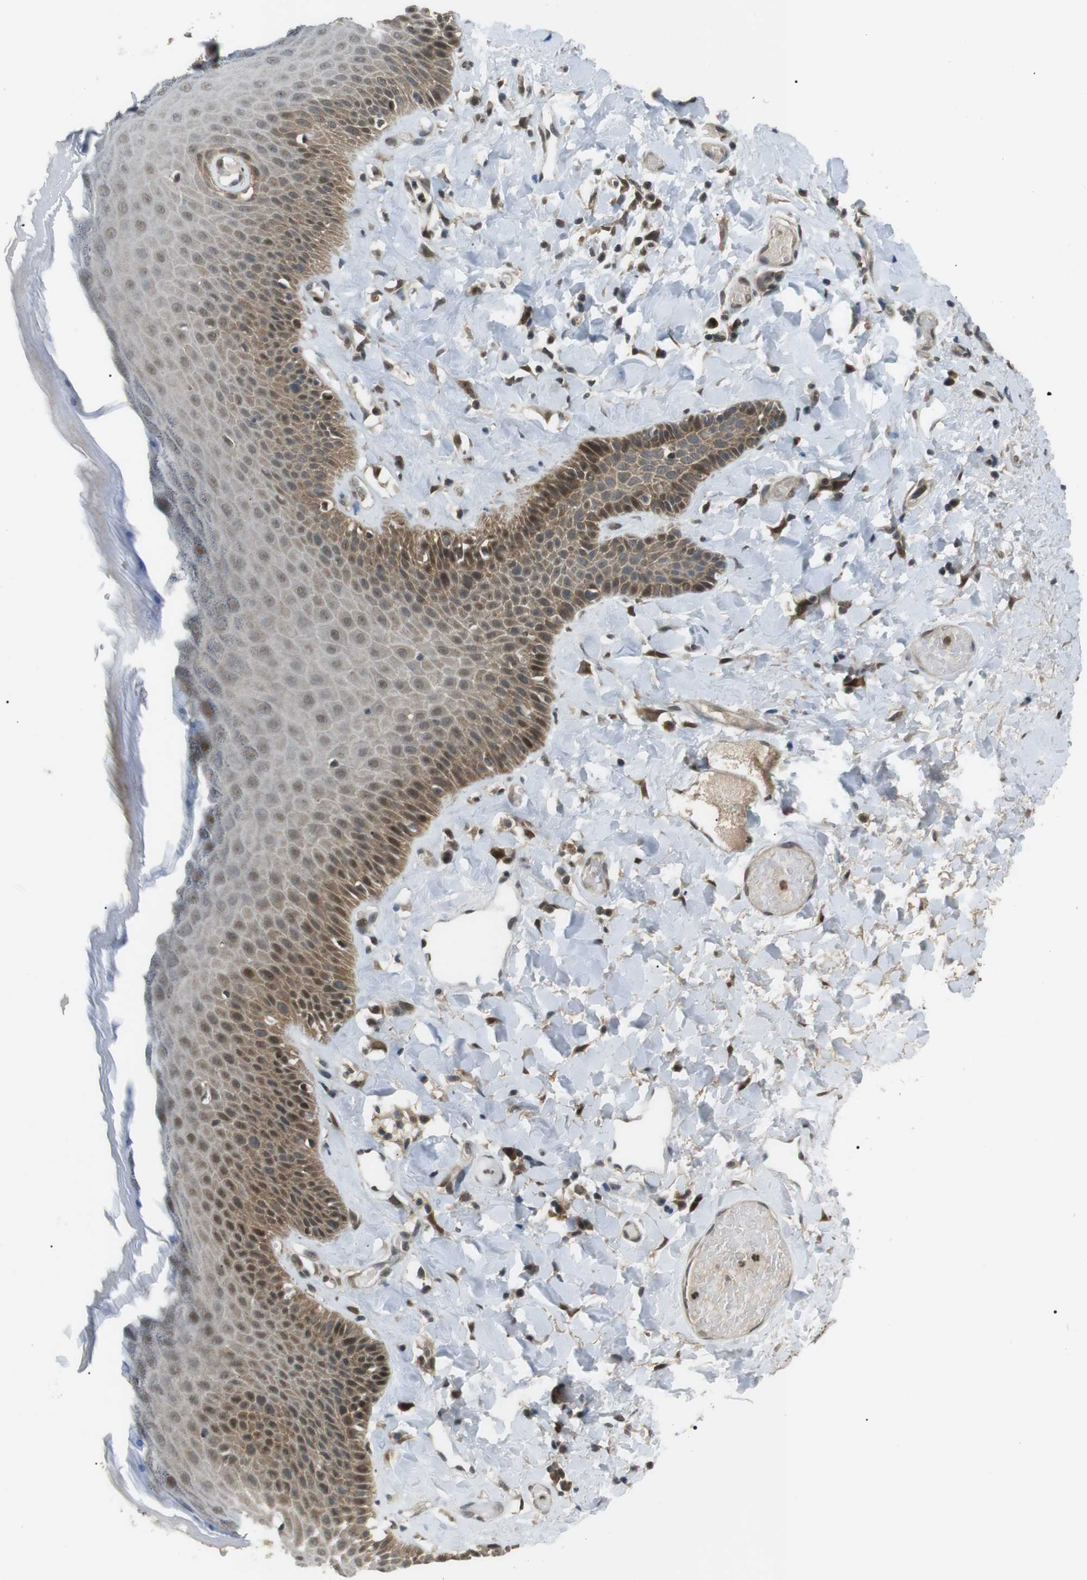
{"staining": {"intensity": "moderate", "quantity": "25%-75%", "location": "cytoplasmic/membranous,nuclear"}, "tissue": "skin", "cell_type": "Epidermal cells", "image_type": "normal", "snomed": [{"axis": "morphology", "description": "Normal tissue, NOS"}, {"axis": "topography", "description": "Anal"}], "caption": "Protein expression analysis of unremarkable skin reveals moderate cytoplasmic/membranous,nuclear expression in about 25%-75% of epidermal cells. The protein of interest is stained brown, and the nuclei are stained in blue (DAB (3,3'-diaminobenzidine) IHC with brightfield microscopy, high magnification).", "gene": "ORAI3", "patient": {"sex": "male", "age": 69}}